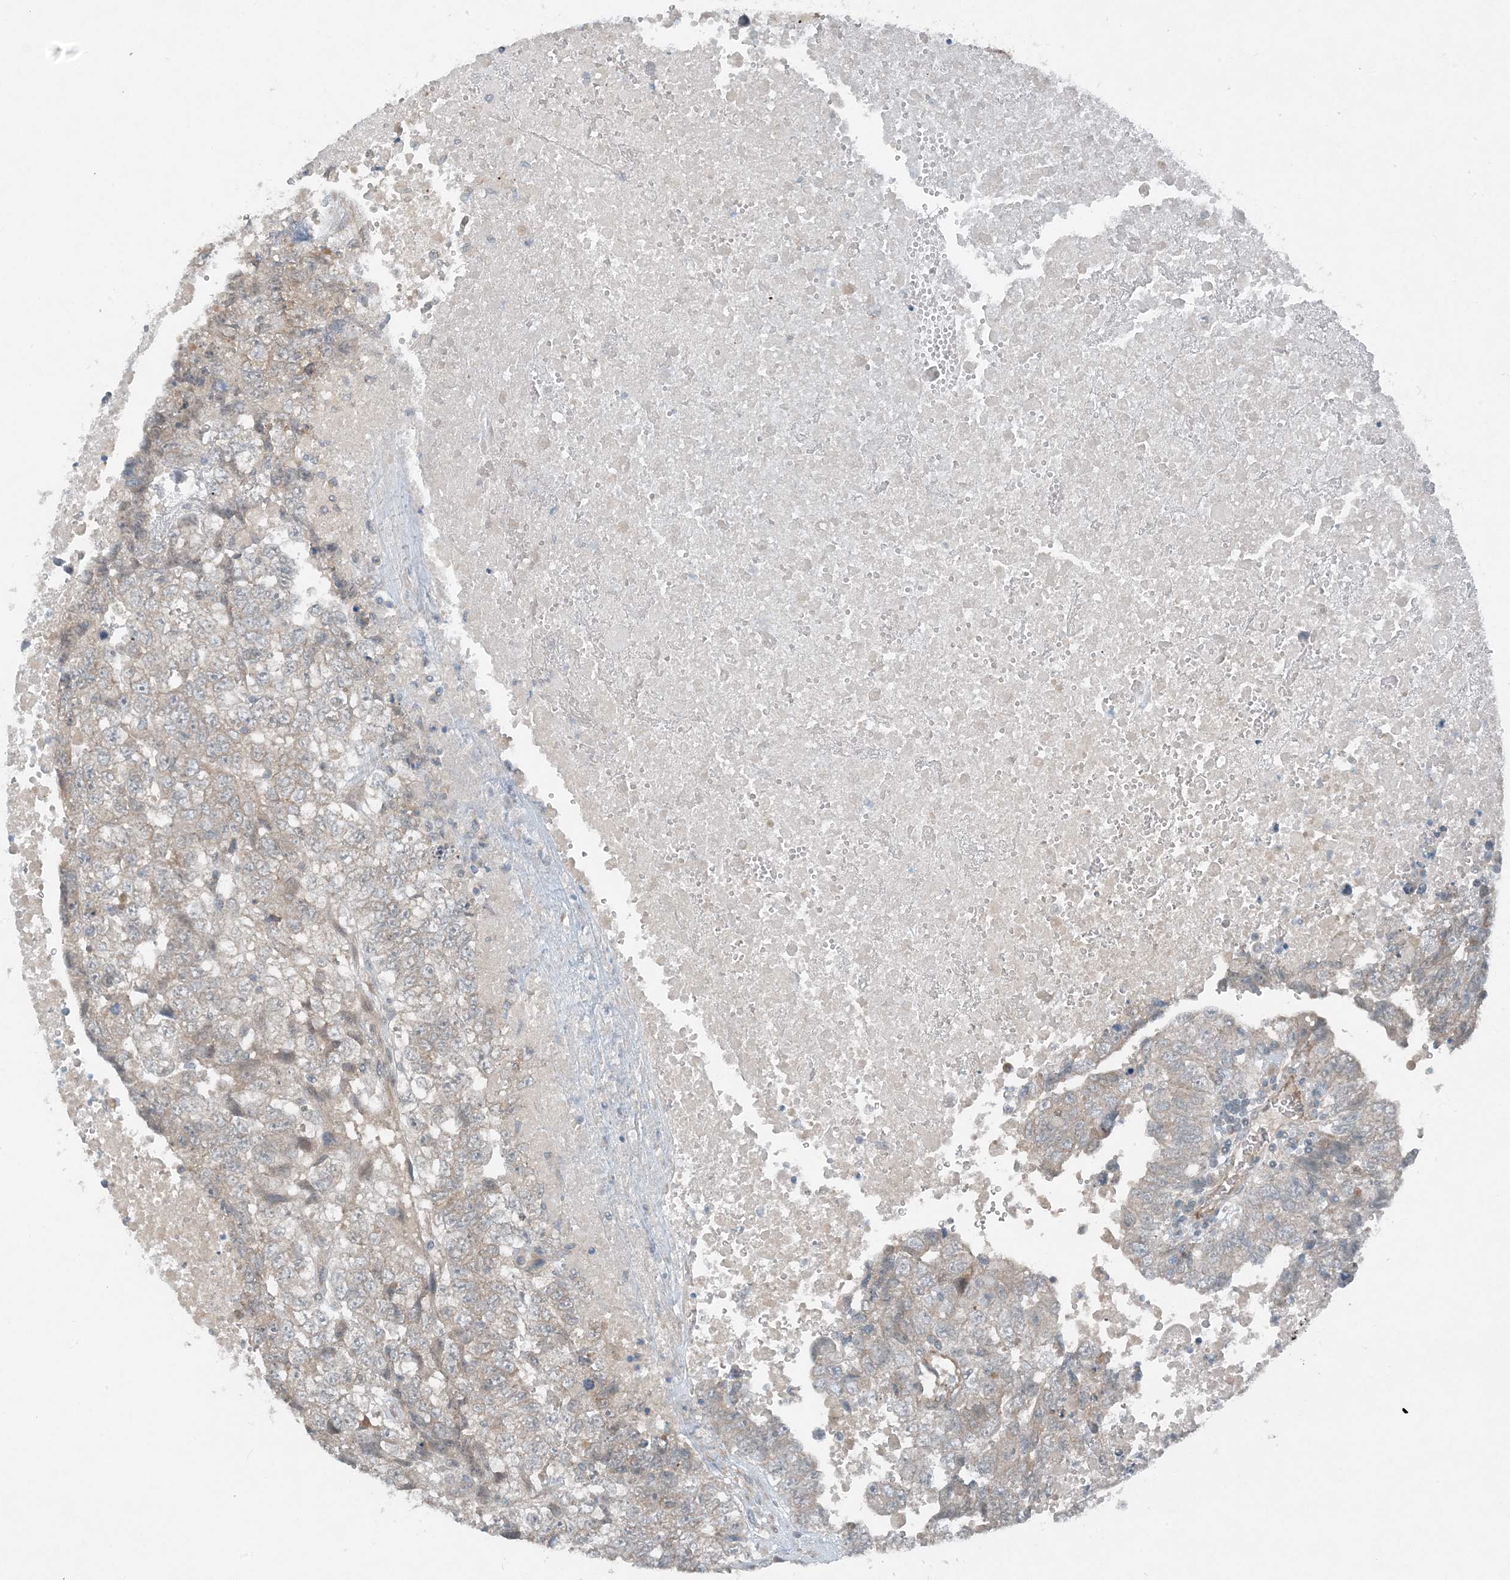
{"staining": {"intensity": "negative", "quantity": "none", "location": "none"}, "tissue": "testis cancer", "cell_type": "Tumor cells", "image_type": "cancer", "snomed": [{"axis": "morphology", "description": "Carcinoma, Embryonal, NOS"}, {"axis": "topography", "description": "Testis"}], "caption": "Photomicrograph shows no significant protein staining in tumor cells of embryonal carcinoma (testis). (DAB immunohistochemistry visualized using brightfield microscopy, high magnification).", "gene": "MITD1", "patient": {"sex": "male", "age": 37}}